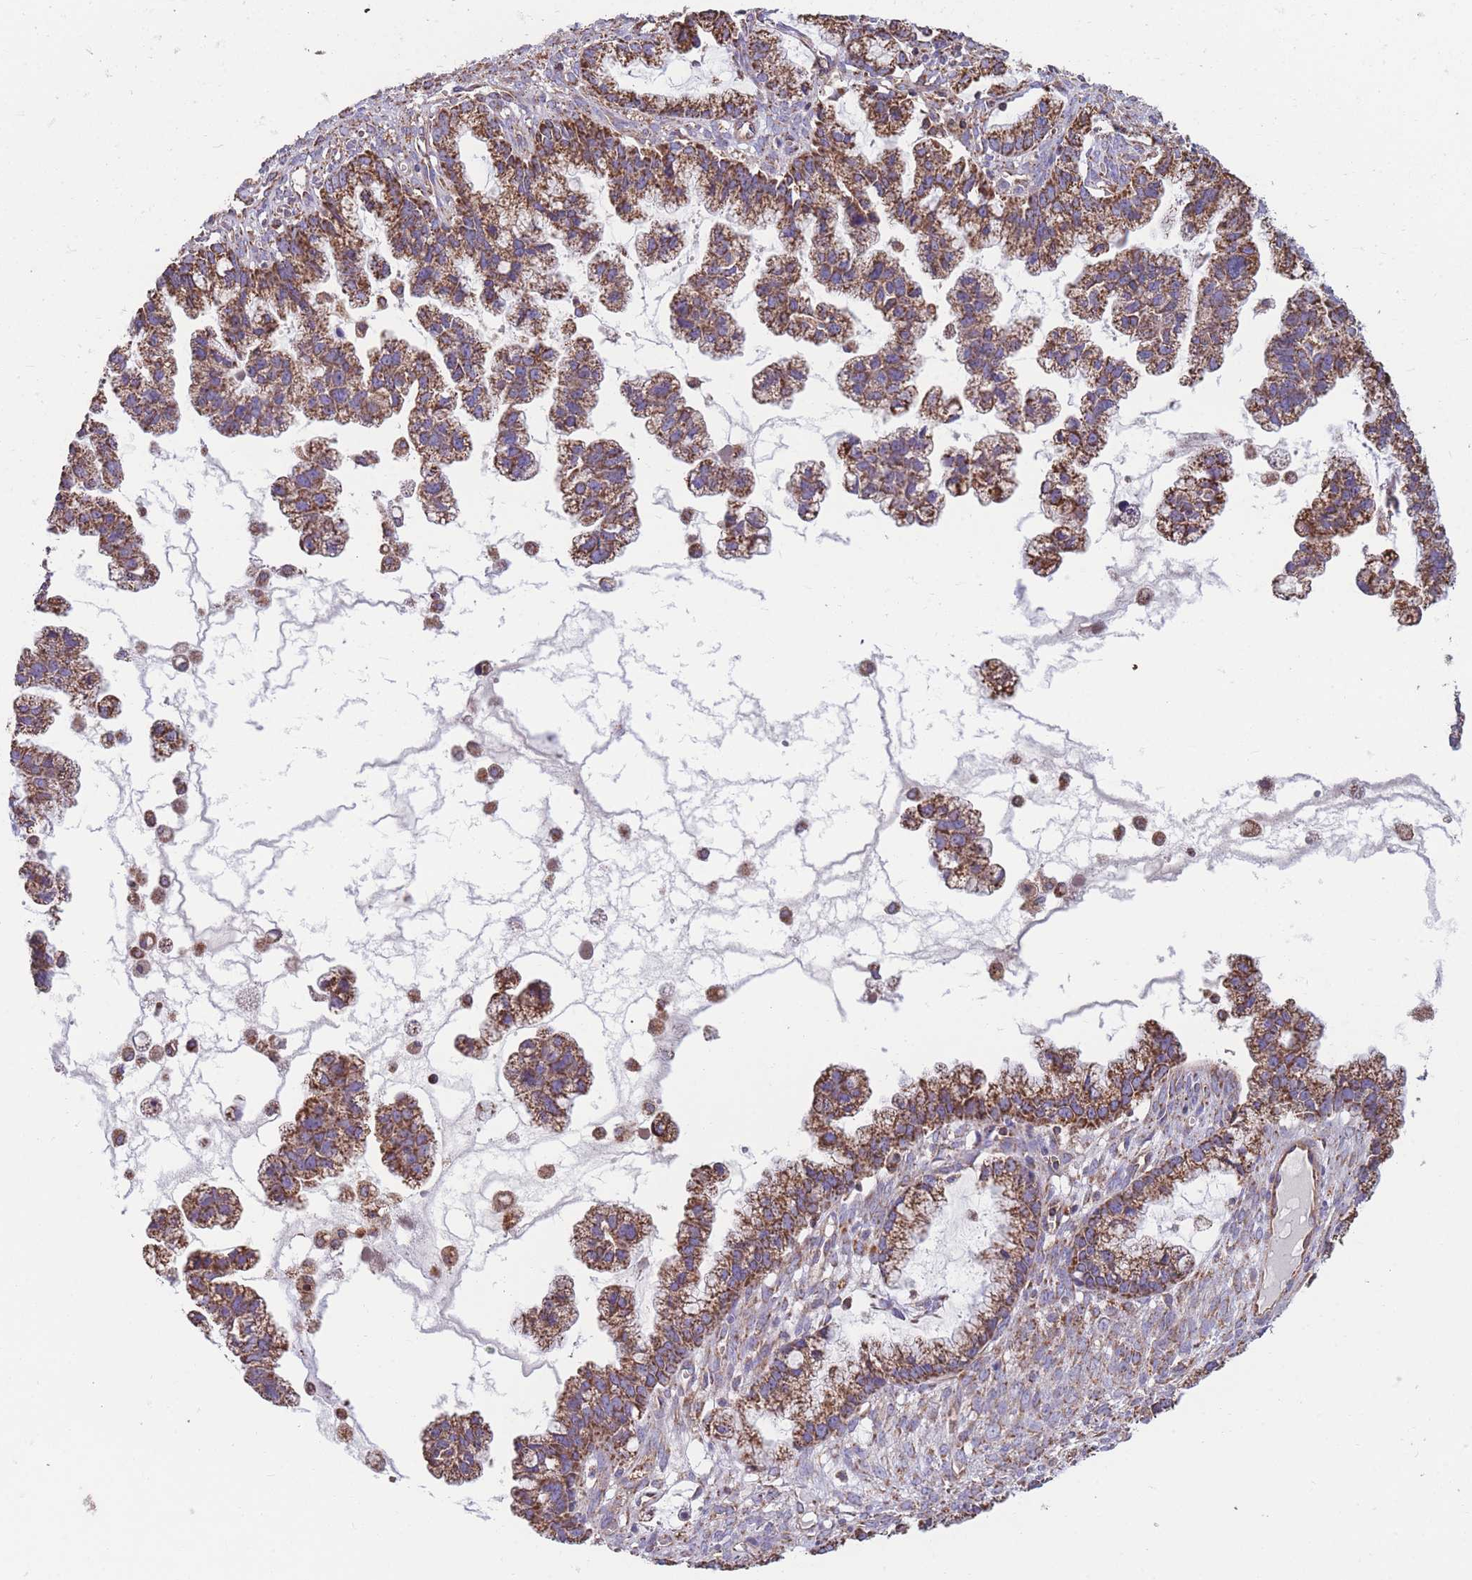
{"staining": {"intensity": "moderate", "quantity": ">75%", "location": "cytoplasmic/membranous"}, "tissue": "ovarian cancer", "cell_type": "Tumor cells", "image_type": "cancer", "snomed": [{"axis": "morphology", "description": "Cystadenocarcinoma, mucinous, NOS"}, {"axis": "topography", "description": "Ovary"}], "caption": "Ovarian cancer (mucinous cystadenocarcinoma) stained for a protein (brown) shows moderate cytoplasmic/membranous positive staining in about >75% of tumor cells.", "gene": "FKBP8", "patient": {"sex": "female", "age": 72}}